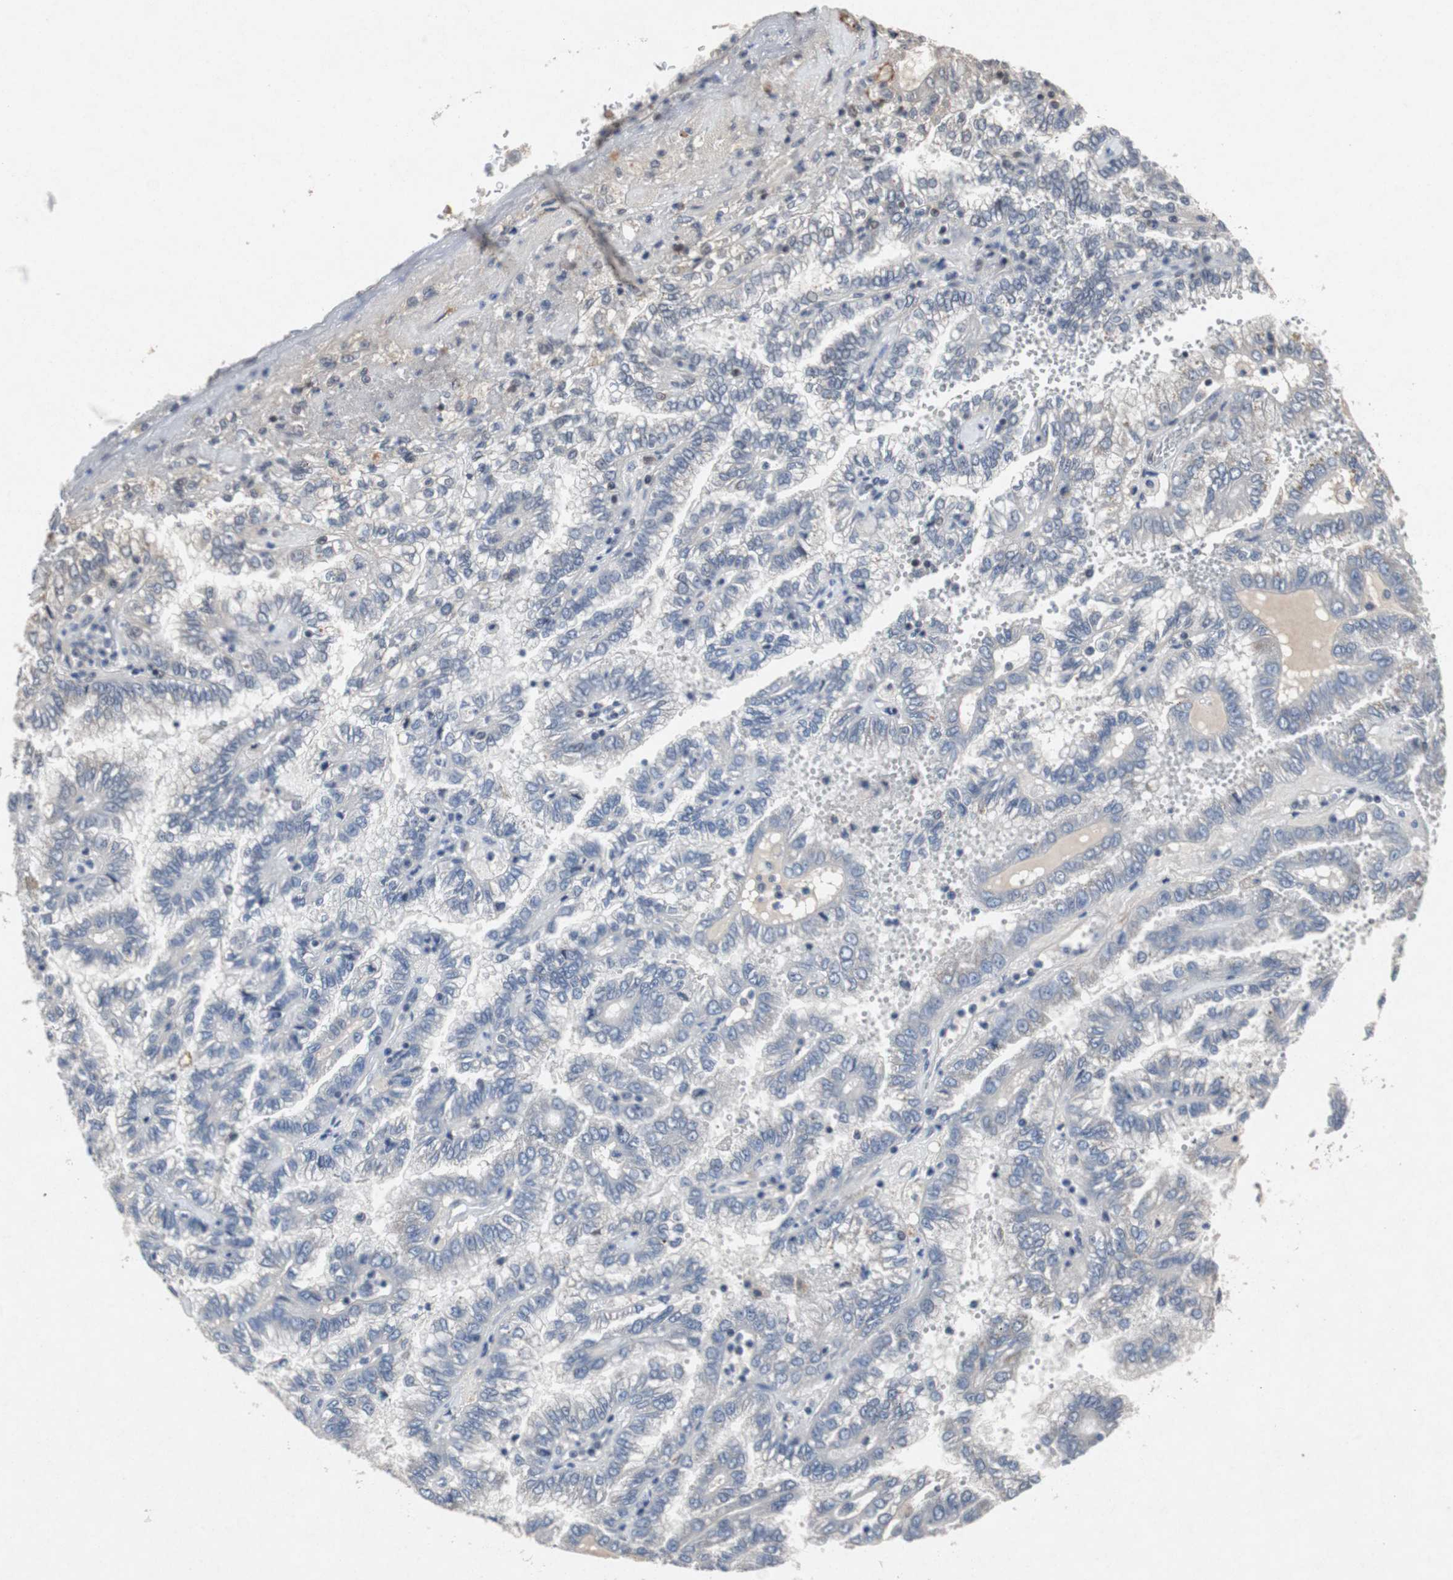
{"staining": {"intensity": "negative", "quantity": "none", "location": "none"}, "tissue": "renal cancer", "cell_type": "Tumor cells", "image_type": "cancer", "snomed": [{"axis": "morphology", "description": "Inflammation, NOS"}, {"axis": "morphology", "description": "Adenocarcinoma, NOS"}, {"axis": "topography", "description": "Kidney"}], "caption": "DAB (3,3'-diaminobenzidine) immunohistochemical staining of human renal cancer demonstrates no significant positivity in tumor cells.", "gene": "TP63", "patient": {"sex": "male", "age": 68}}